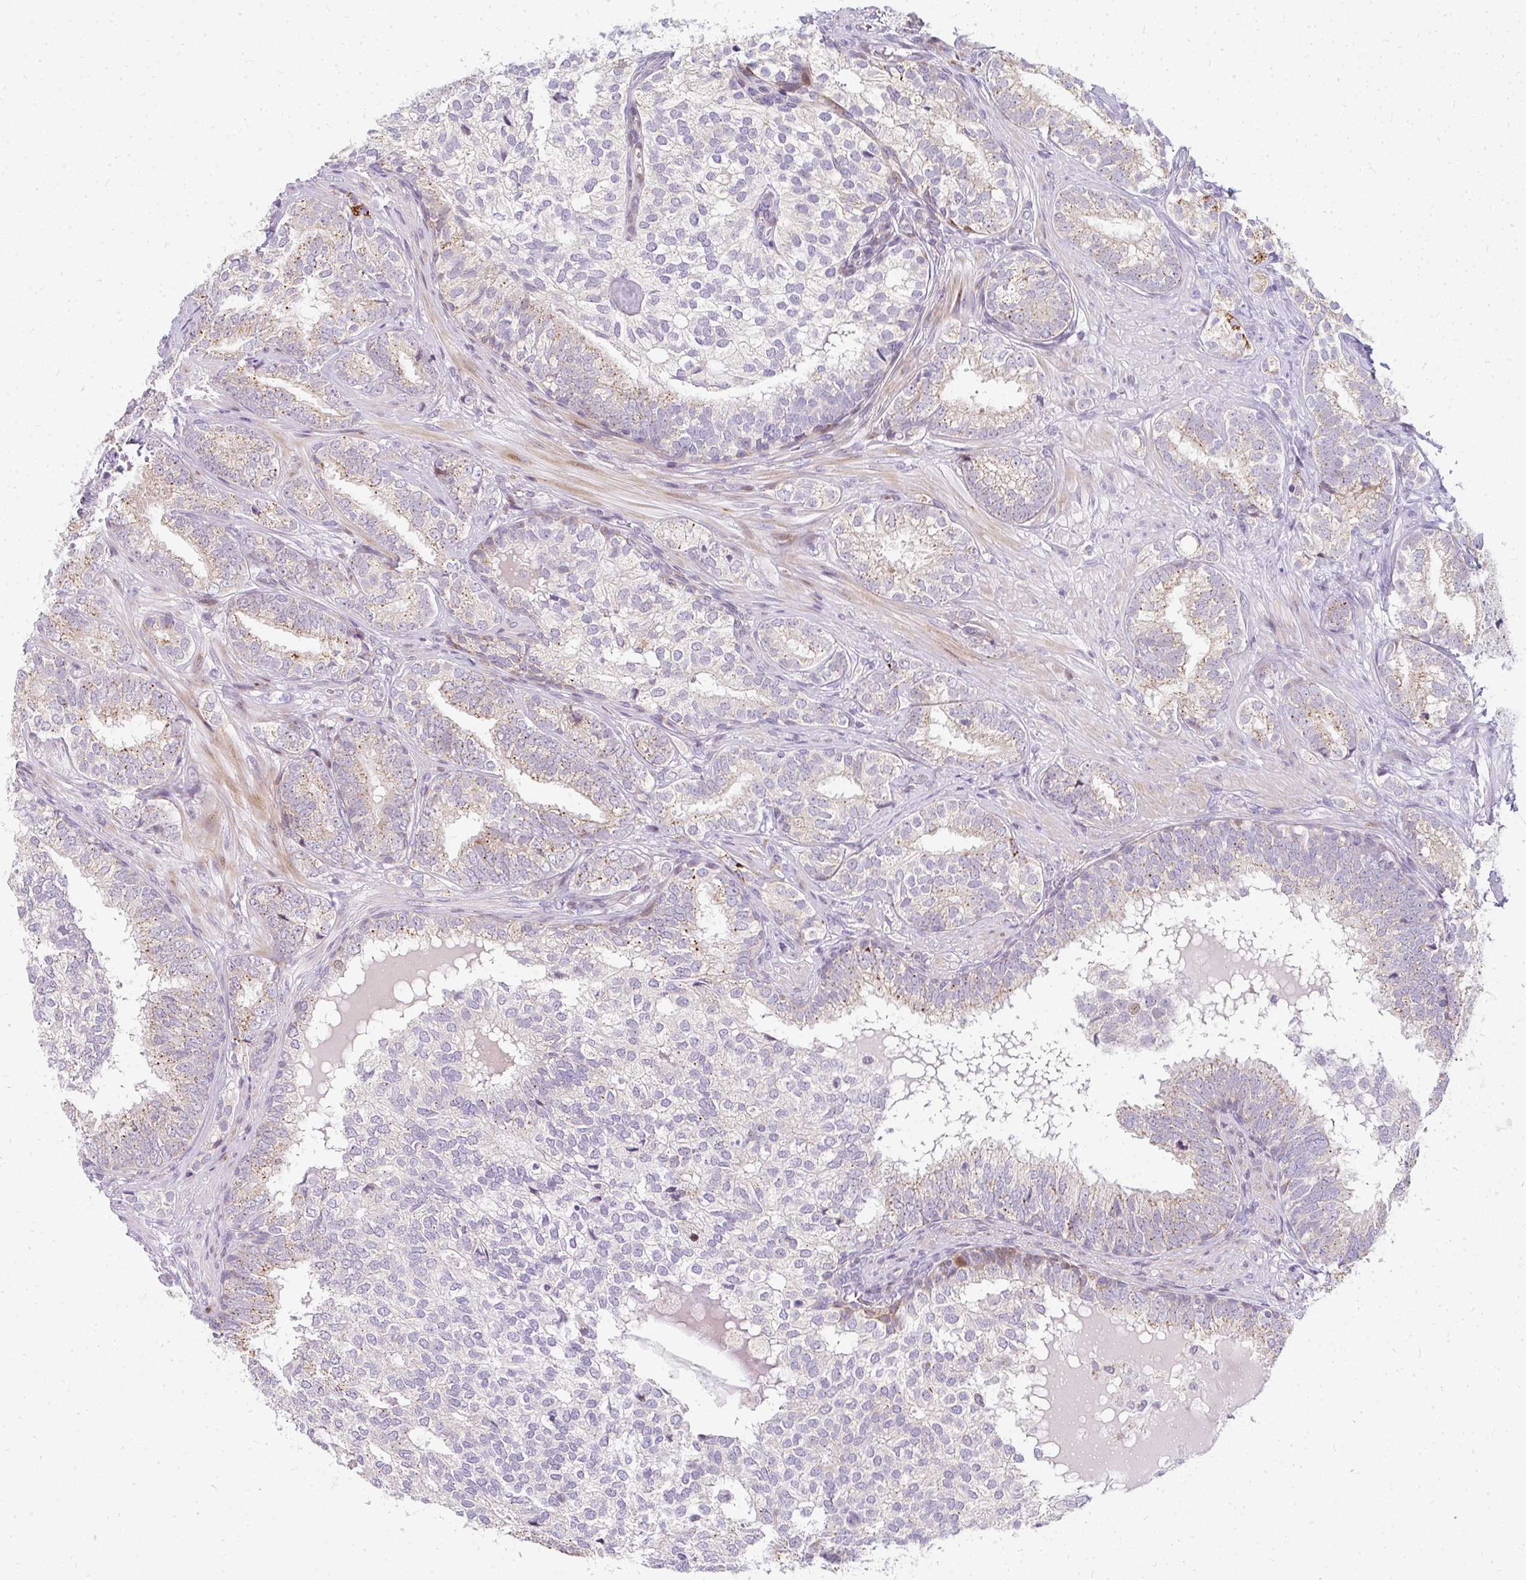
{"staining": {"intensity": "weak", "quantity": "<25%", "location": "cytoplasmic/membranous"}, "tissue": "prostate cancer", "cell_type": "Tumor cells", "image_type": "cancer", "snomed": [{"axis": "morphology", "description": "Adenocarcinoma, High grade"}, {"axis": "topography", "description": "Prostate"}], "caption": "Photomicrograph shows no protein expression in tumor cells of prostate cancer (high-grade adenocarcinoma) tissue.", "gene": "PLA2G5", "patient": {"sex": "male", "age": 72}}